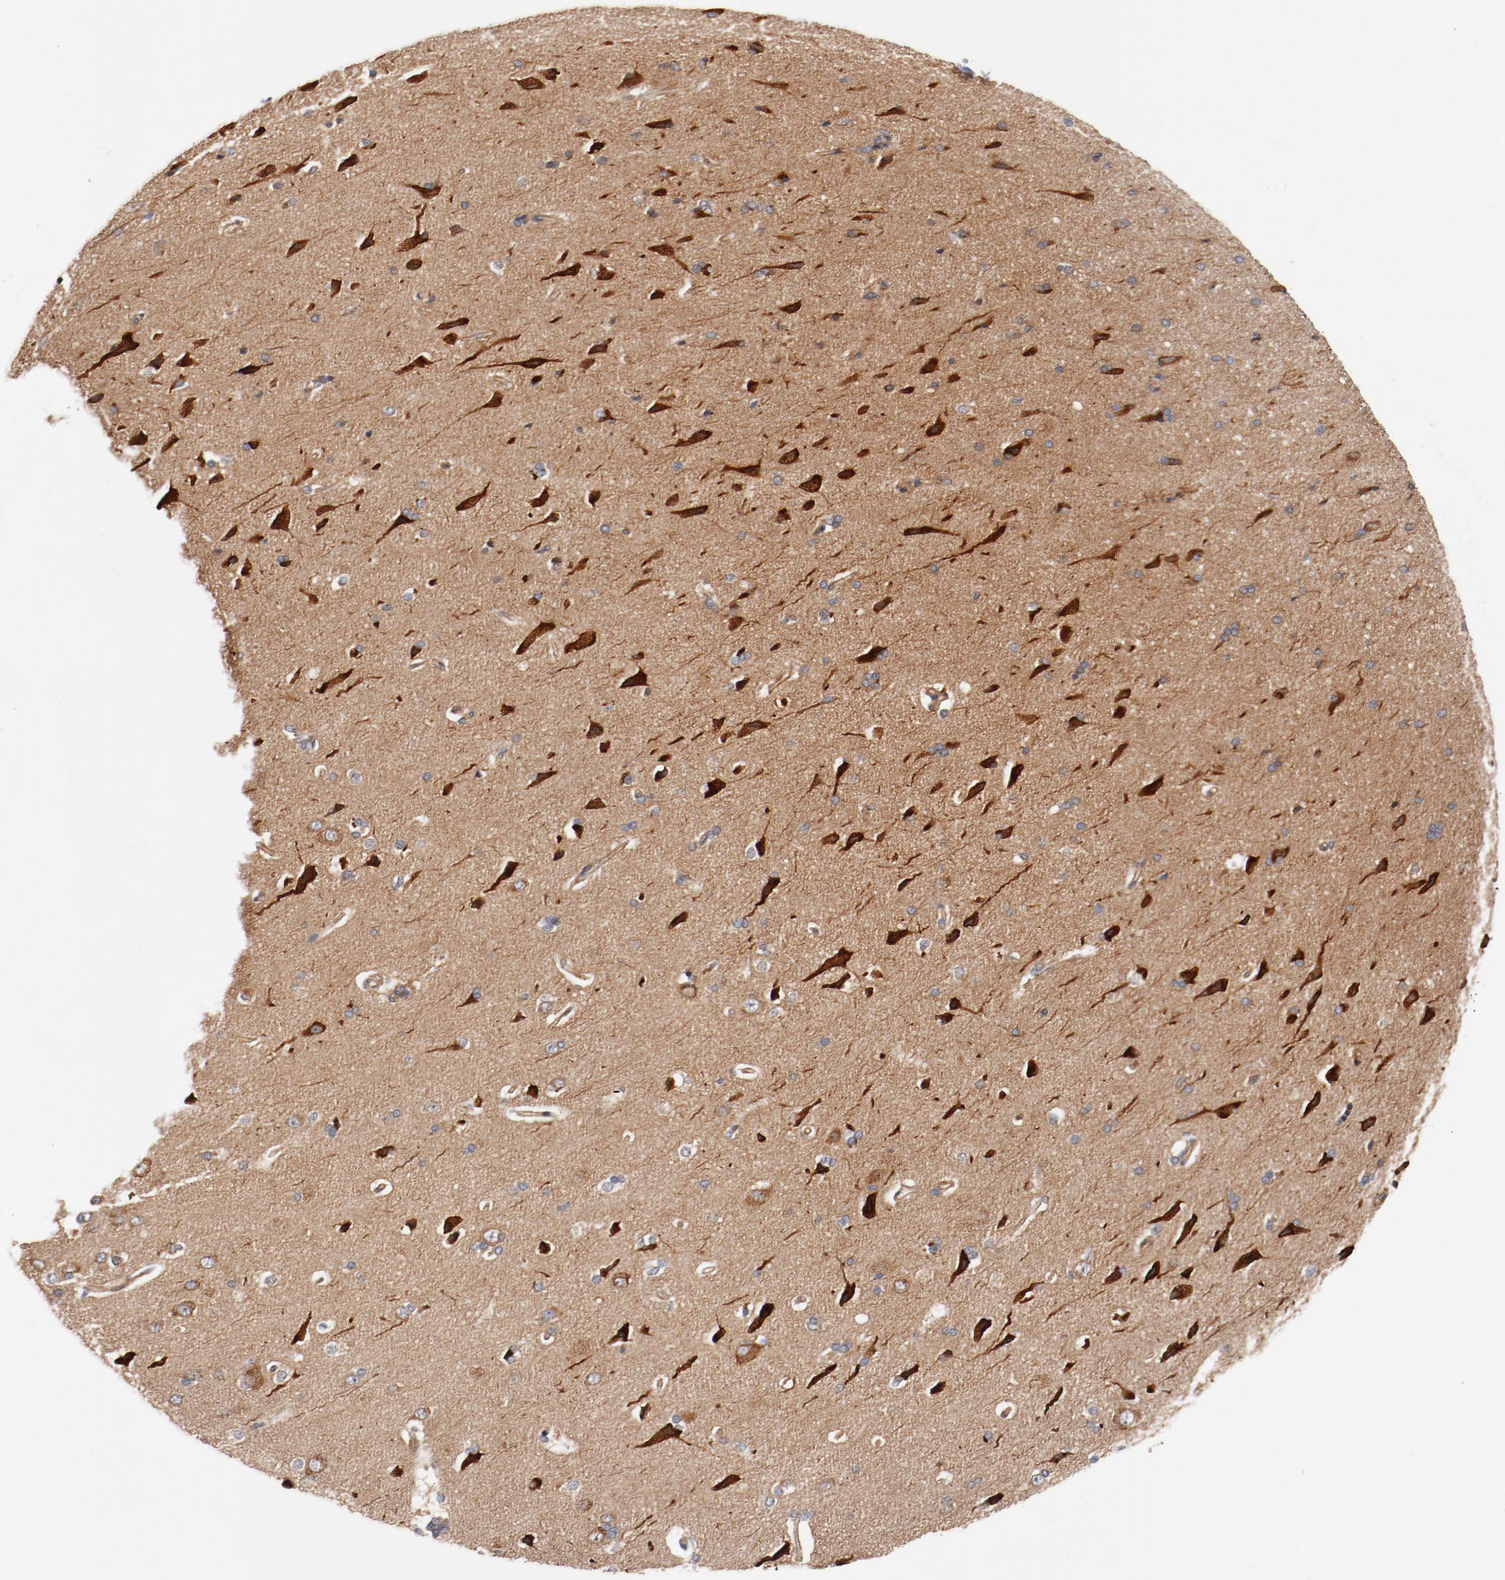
{"staining": {"intensity": "moderate", "quantity": ">75%", "location": "cytoplasmic/membranous"}, "tissue": "cerebral cortex", "cell_type": "Endothelial cells", "image_type": "normal", "snomed": [{"axis": "morphology", "description": "Normal tissue, NOS"}, {"axis": "topography", "description": "Cerebral cortex"}], "caption": "About >75% of endothelial cells in unremarkable human cerebral cortex demonstrate moderate cytoplasmic/membranous protein expression as visualized by brown immunohistochemical staining.", "gene": "PITPNM2", "patient": {"sex": "male", "age": 62}}